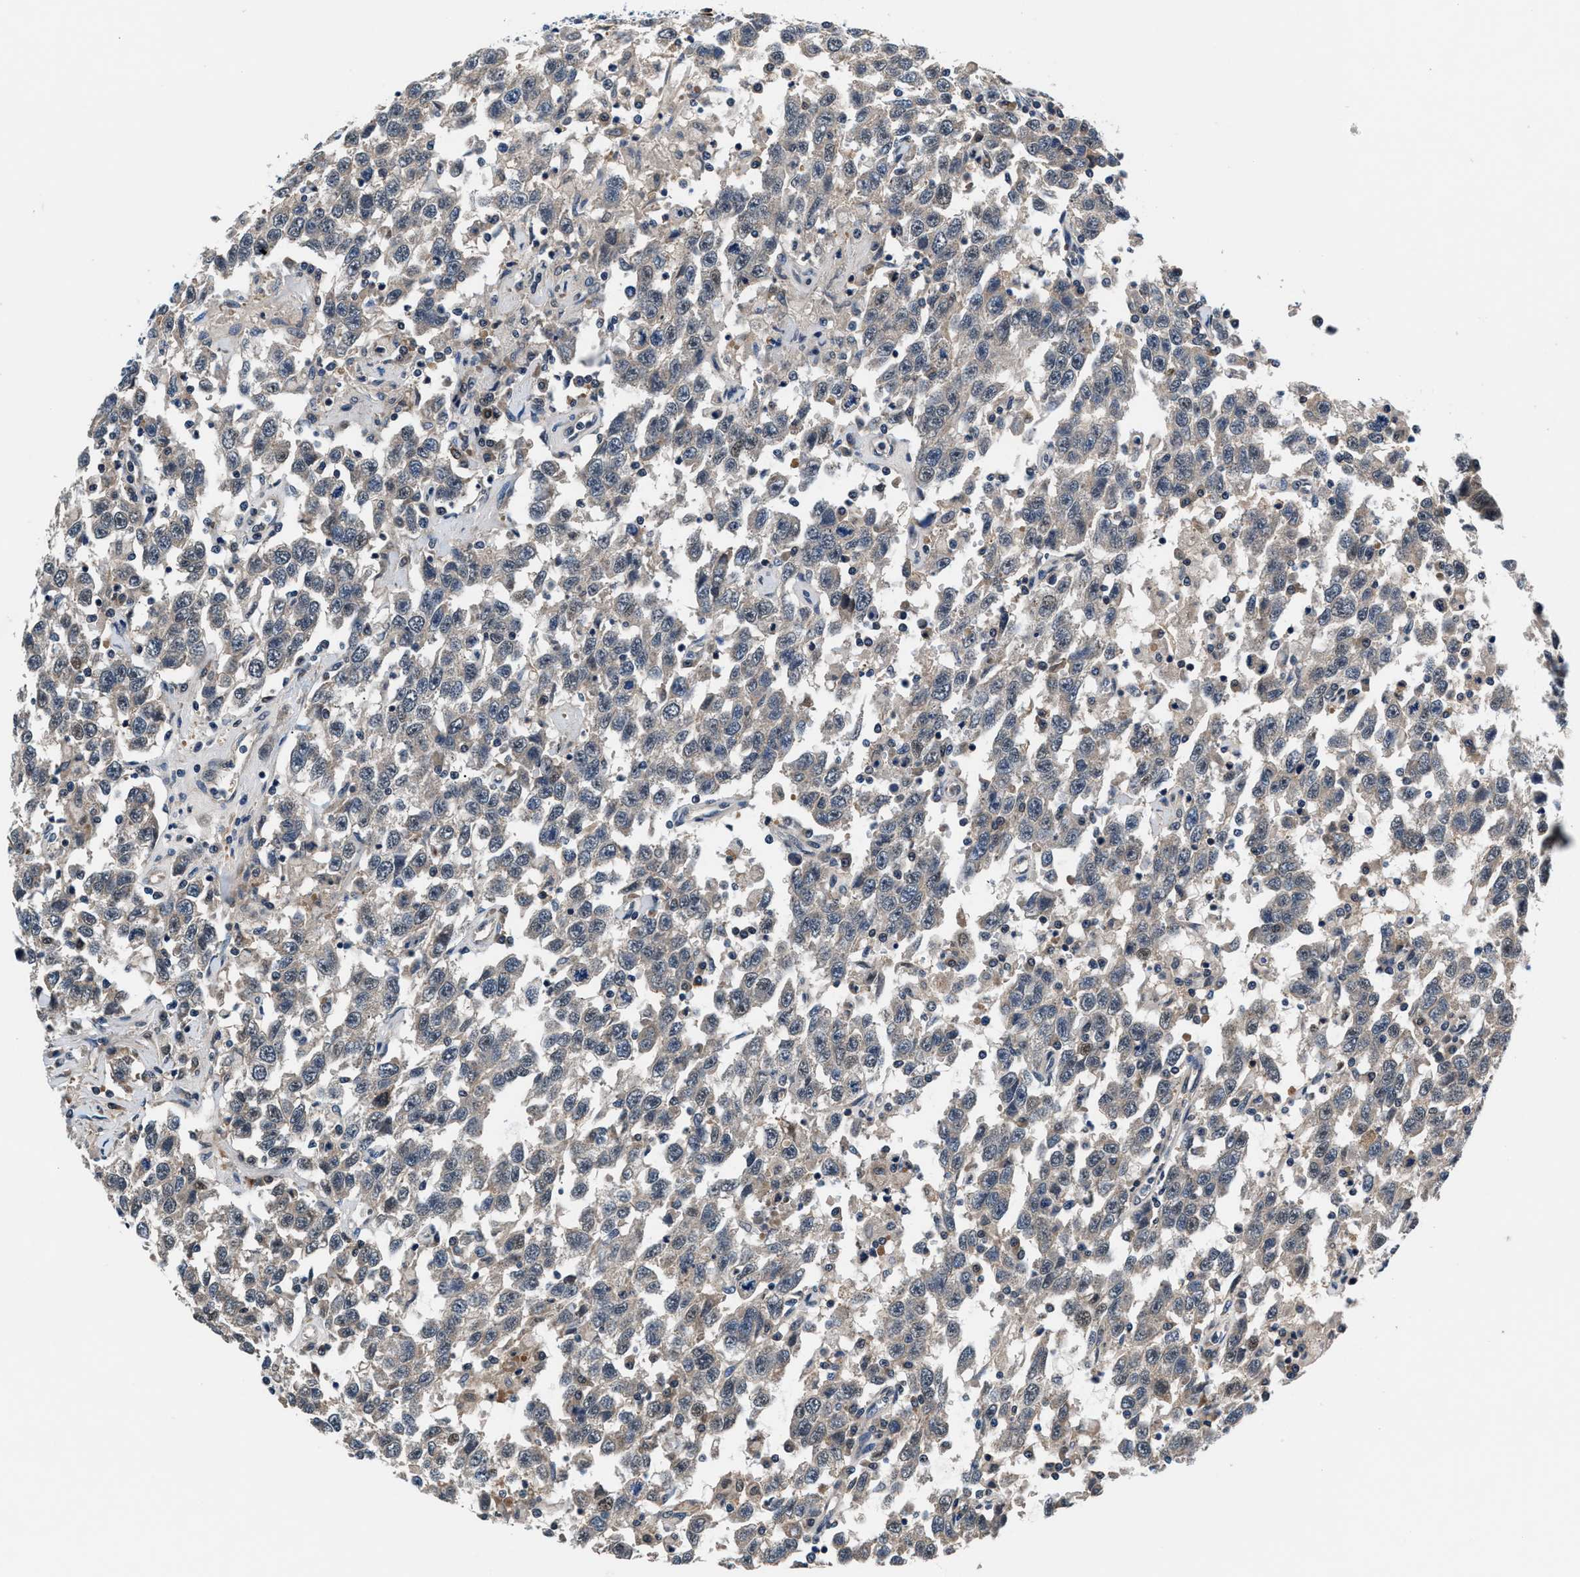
{"staining": {"intensity": "negative", "quantity": "none", "location": "none"}, "tissue": "testis cancer", "cell_type": "Tumor cells", "image_type": "cancer", "snomed": [{"axis": "morphology", "description": "Seminoma, NOS"}, {"axis": "topography", "description": "Testis"}], "caption": "Human testis cancer stained for a protein using IHC displays no expression in tumor cells.", "gene": "PRPSAP2", "patient": {"sex": "male", "age": 41}}